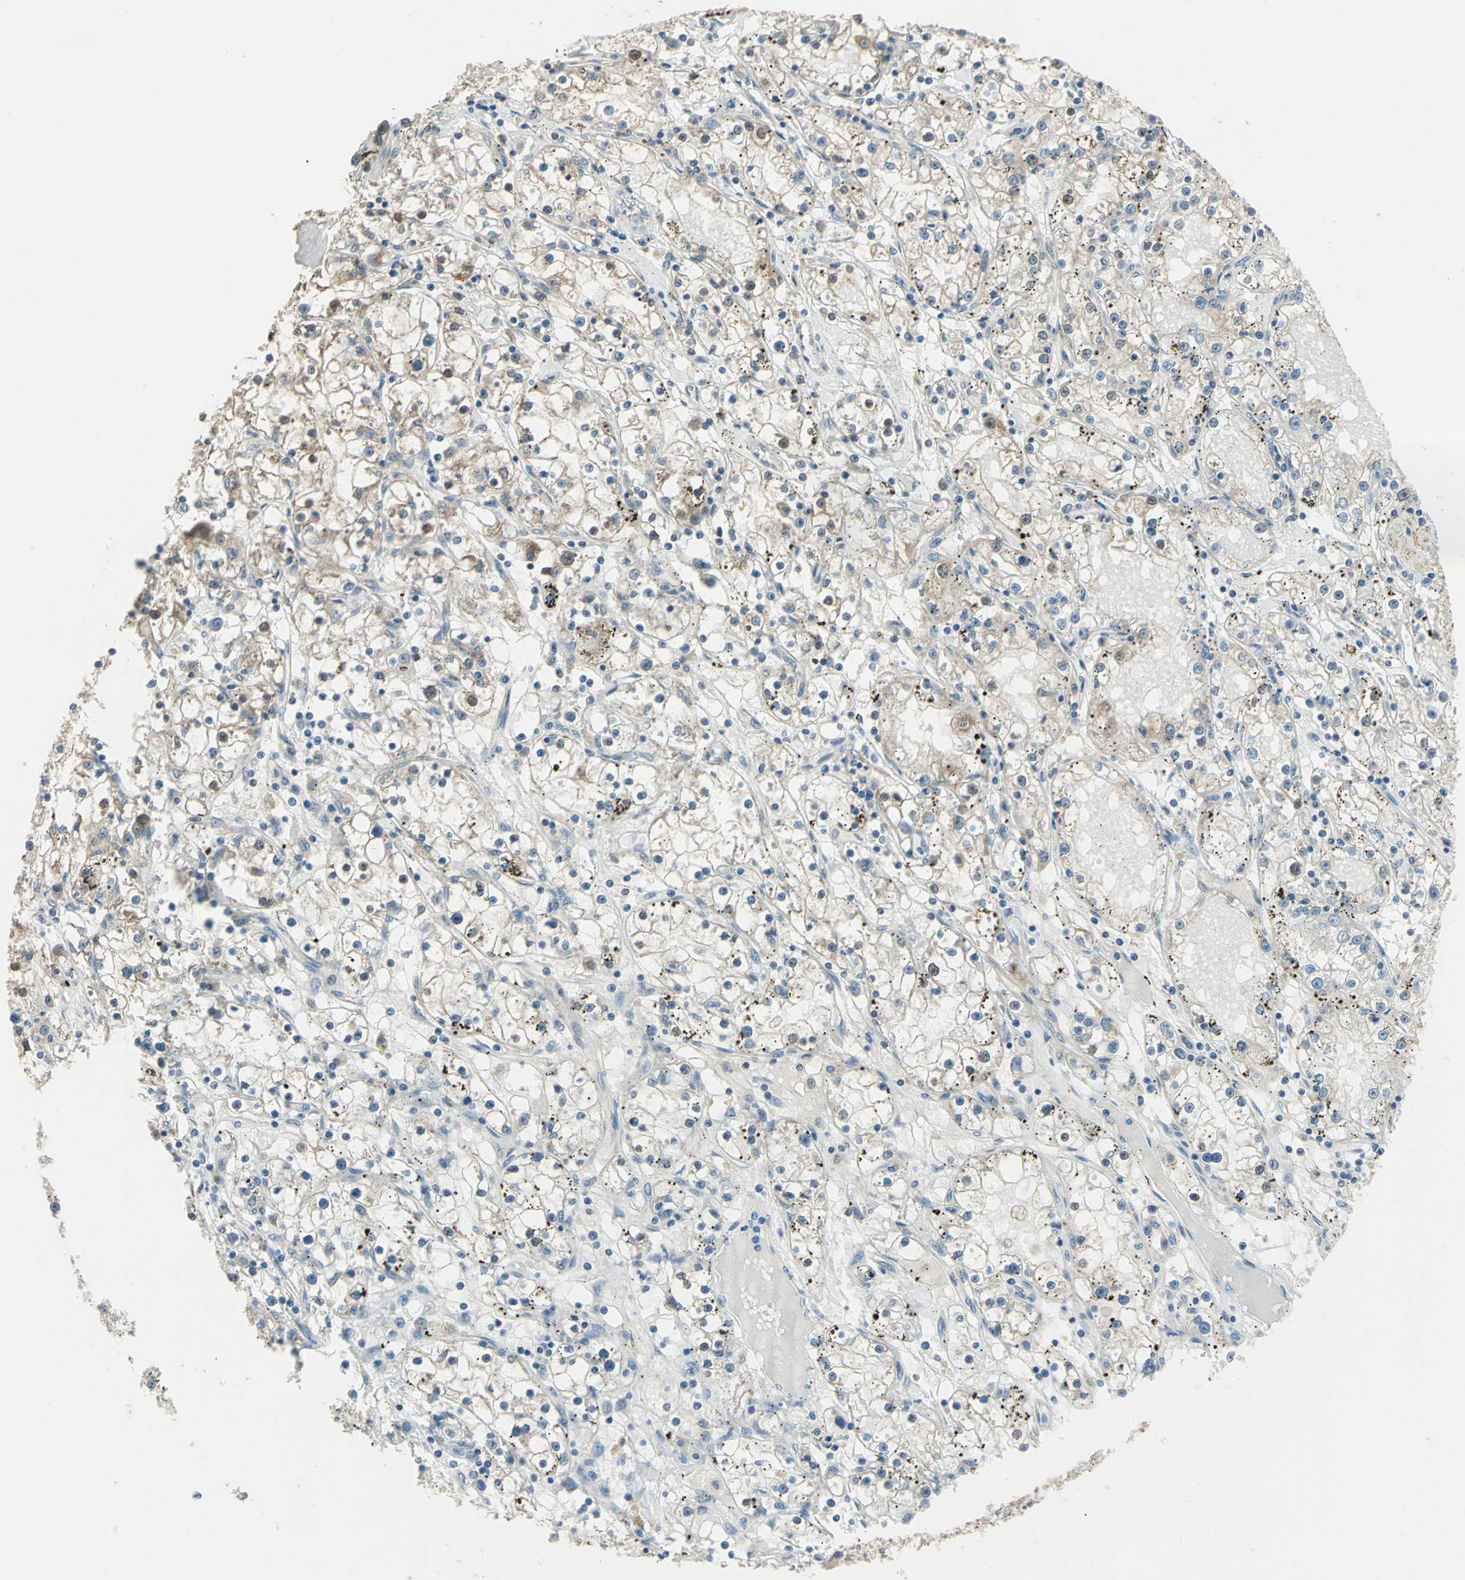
{"staining": {"intensity": "moderate", "quantity": "<25%", "location": "cytoplasmic/membranous,nuclear"}, "tissue": "renal cancer", "cell_type": "Tumor cells", "image_type": "cancer", "snomed": [{"axis": "morphology", "description": "Adenocarcinoma, NOS"}, {"axis": "topography", "description": "Kidney"}], "caption": "Immunohistochemistry (IHC) image of neoplastic tissue: human renal cancer (adenocarcinoma) stained using immunohistochemistry (IHC) displays low levels of moderate protein expression localized specifically in the cytoplasmic/membranous and nuclear of tumor cells, appearing as a cytoplasmic/membranous and nuclear brown color.", "gene": "SHC2", "patient": {"sex": "male", "age": 56}}